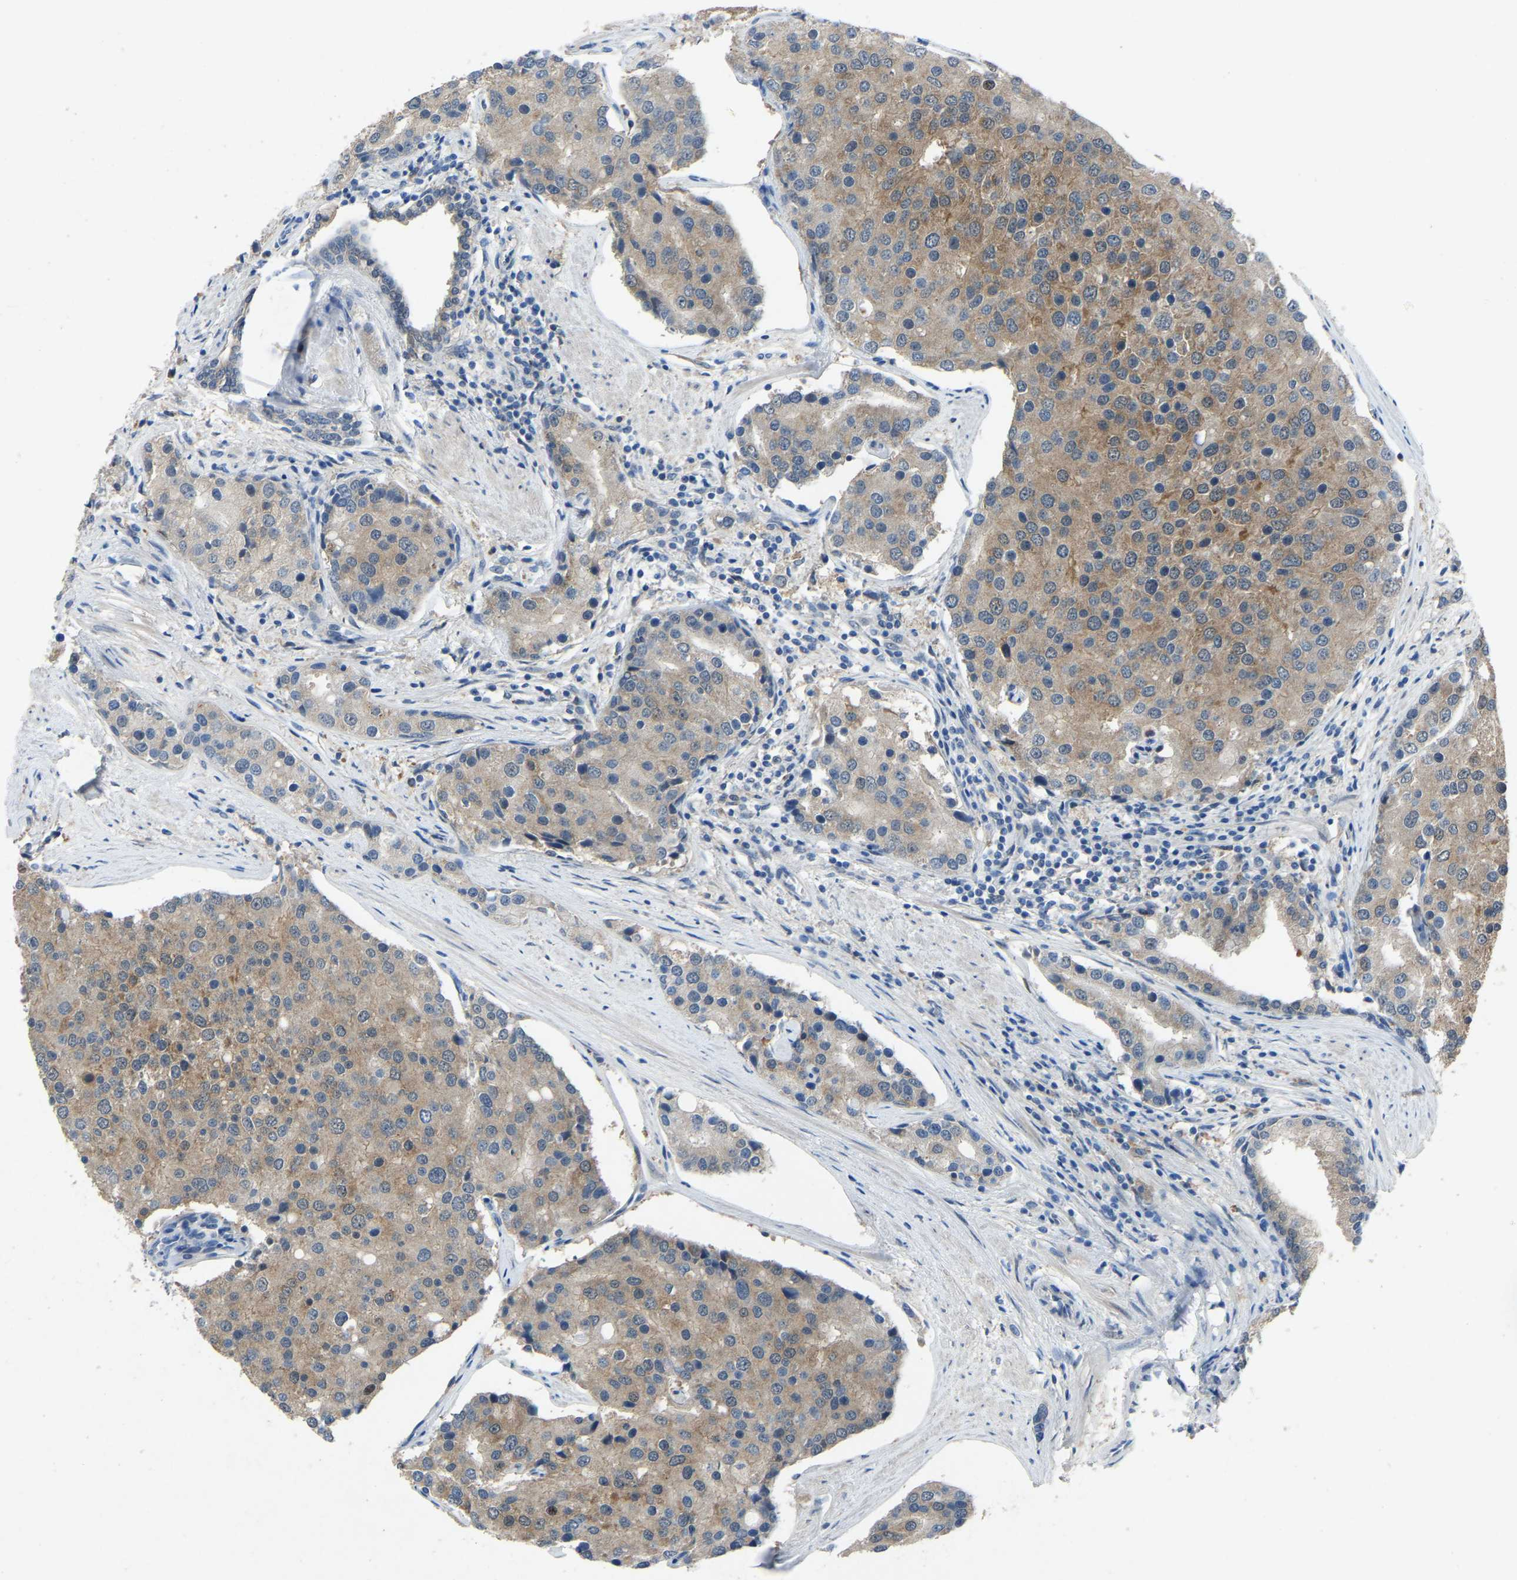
{"staining": {"intensity": "moderate", "quantity": ">75%", "location": "cytoplasmic/membranous"}, "tissue": "prostate cancer", "cell_type": "Tumor cells", "image_type": "cancer", "snomed": [{"axis": "morphology", "description": "Adenocarcinoma, High grade"}, {"axis": "topography", "description": "Prostate"}], "caption": "Human prostate cancer stained with a brown dye shows moderate cytoplasmic/membranous positive expression in approximately >75% of tumor cells.", "gene": "FHIT", "patient": {"sex": "male", "age": 50}}